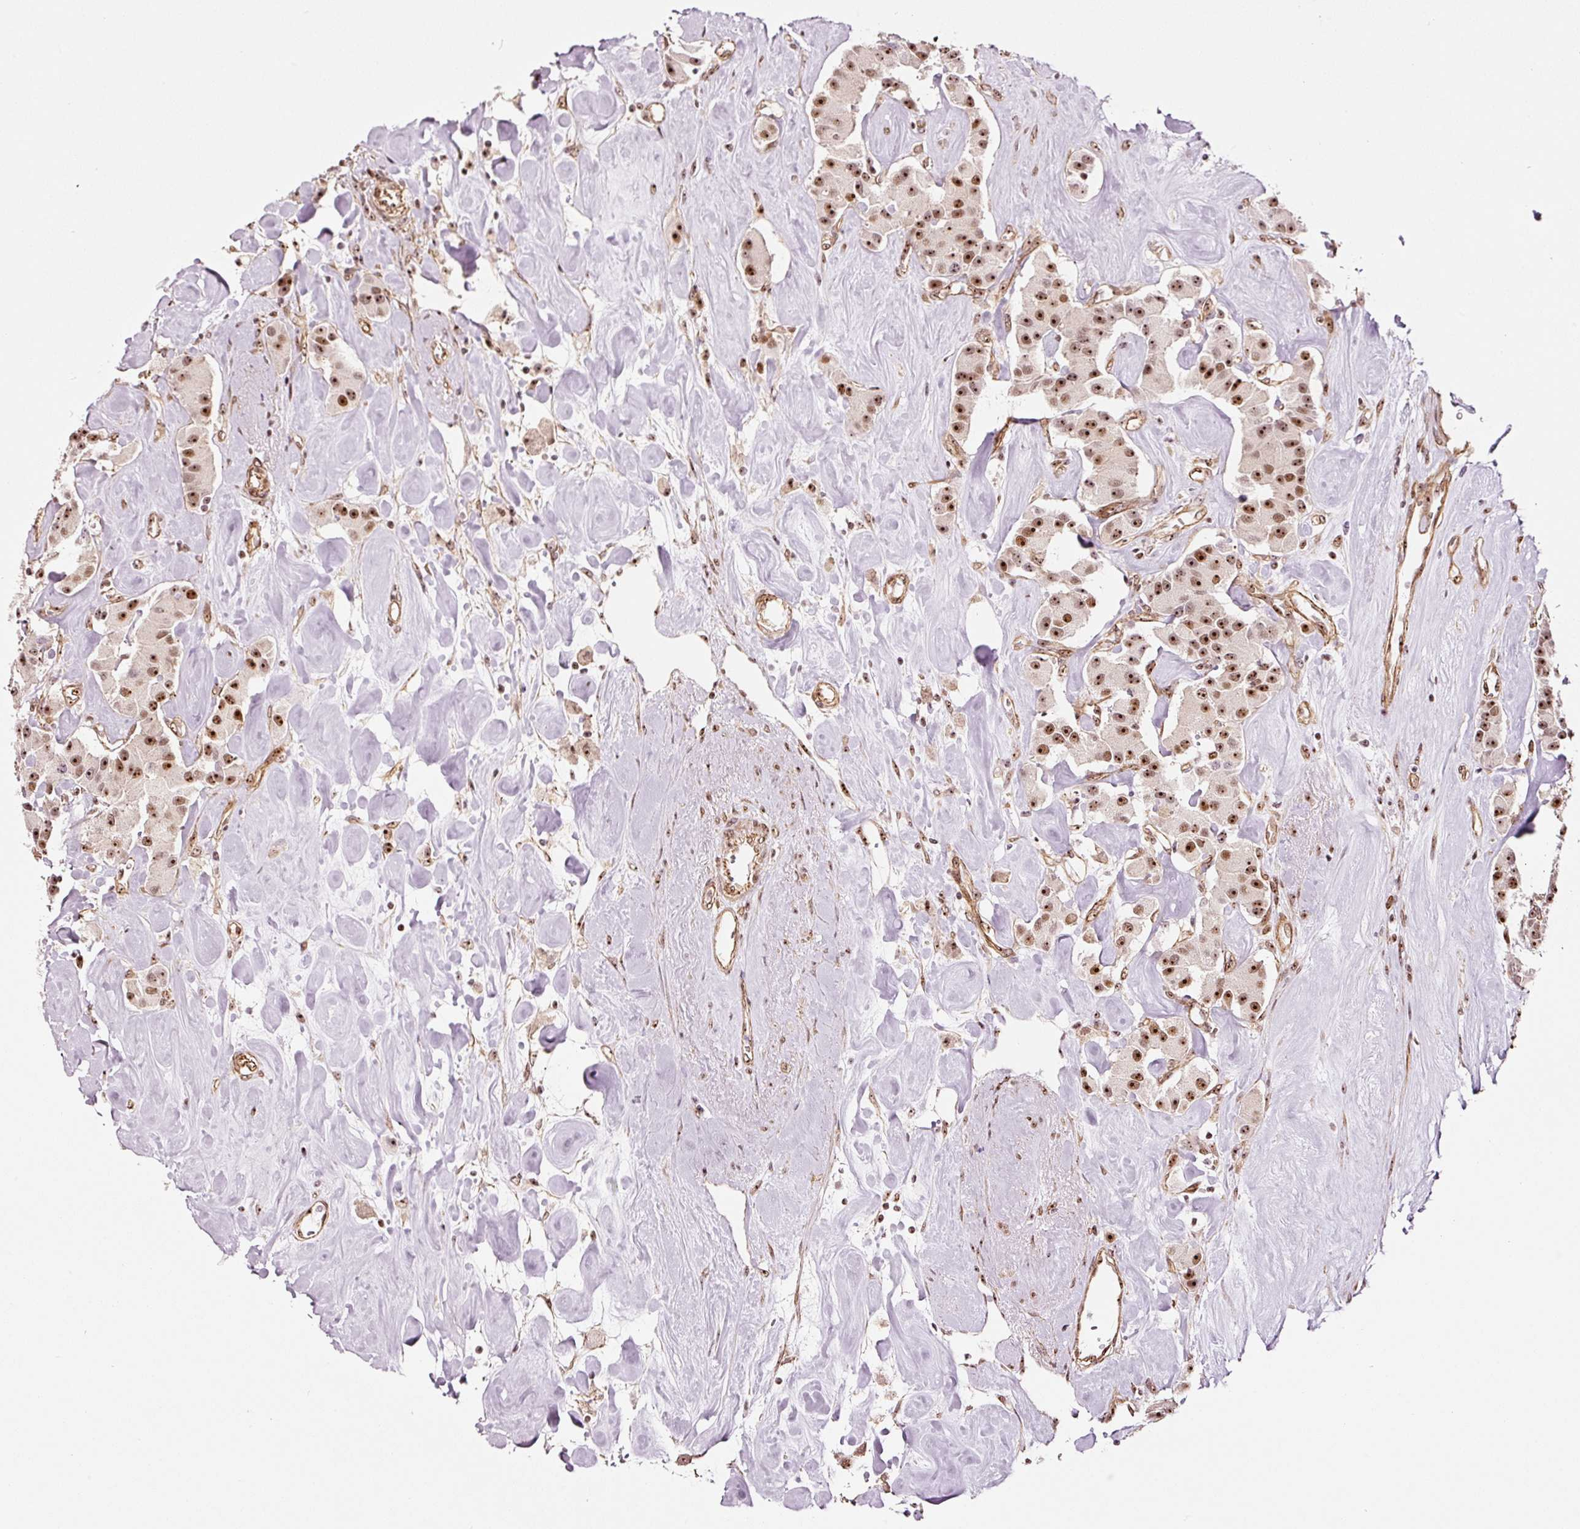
{"staining": {"intensity": "strong", "quantity": ">75%", "location": "nuclear"}, "tissue": "carcinoid", "cell_type": "Tumor cells", "image_type": "cancer", "snomed": [{"axis": "morphology", "description": "Carcinoid, malignant, NOS"}, {"axis": "topography", "description": "Pancreas"}], "caption": "This is an image of IHC staining of malignant carcinoid, which shows strong expression in the nuclear of tumor cells.", "gene": "GNL3", "patient": {"sex": "male", "age": 41}}